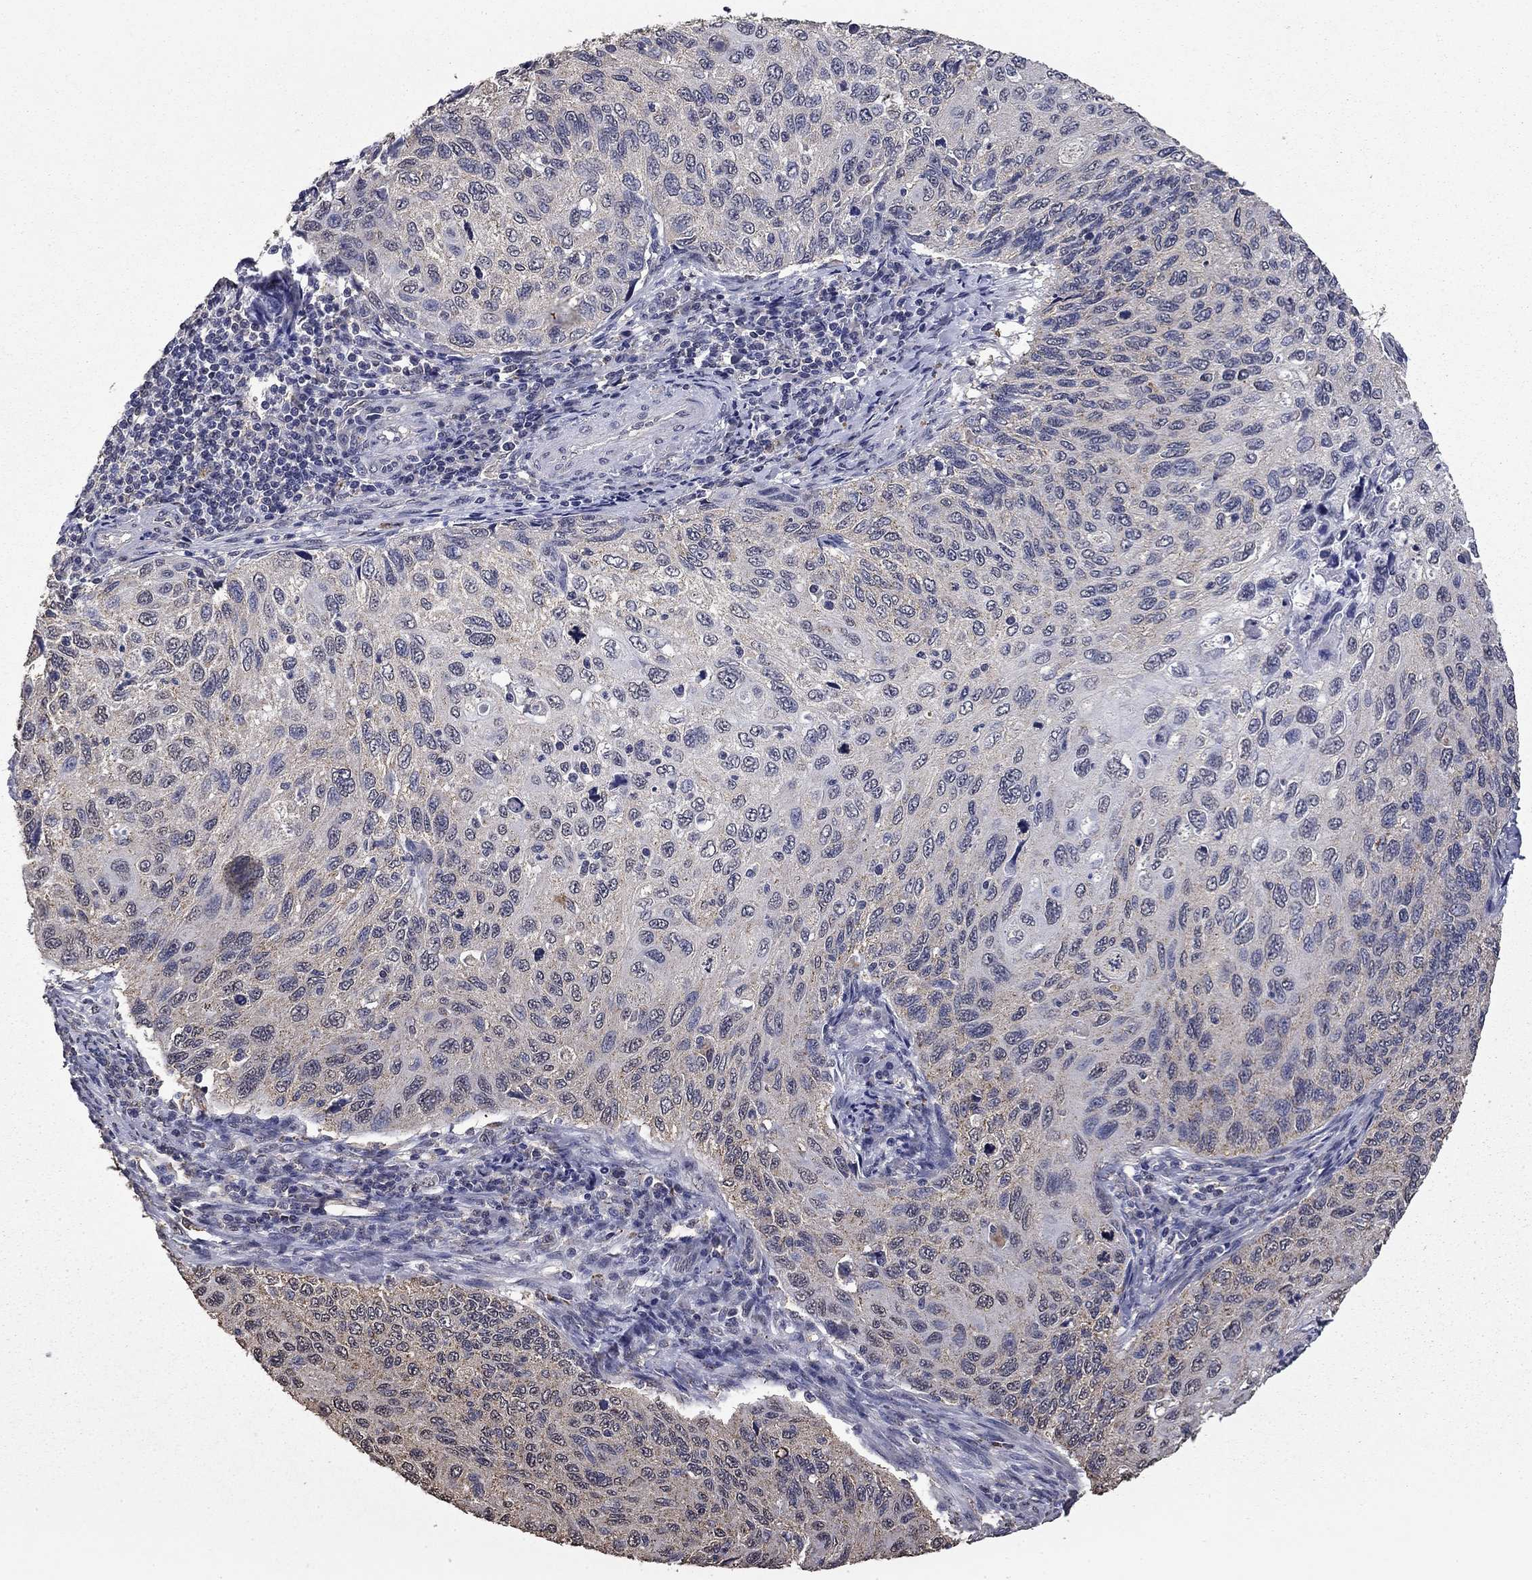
{"staining": {"intensity": "negative", "quantity": "none", "location": "none"}, "tissue": "cervical cancer", "cell_type": "Tumor cells", "image_type": "cancer", "snomed": [{"axis": "morphology", "description": "Squamous cell carcinoma, NOS"}, {"axis": "topography", "description": "Cervix"}], "caption": "Immunohistochemical staining of human cervical cancer (squamous cell carcinoma) shows no significant staining in tumor cells. (DAB (3,3'-diaminobenzidine) immunohistochemistry (IHC), high magnification).", "gene": "MFAP3L", "patient": {"sex": "female", "age": 70}}